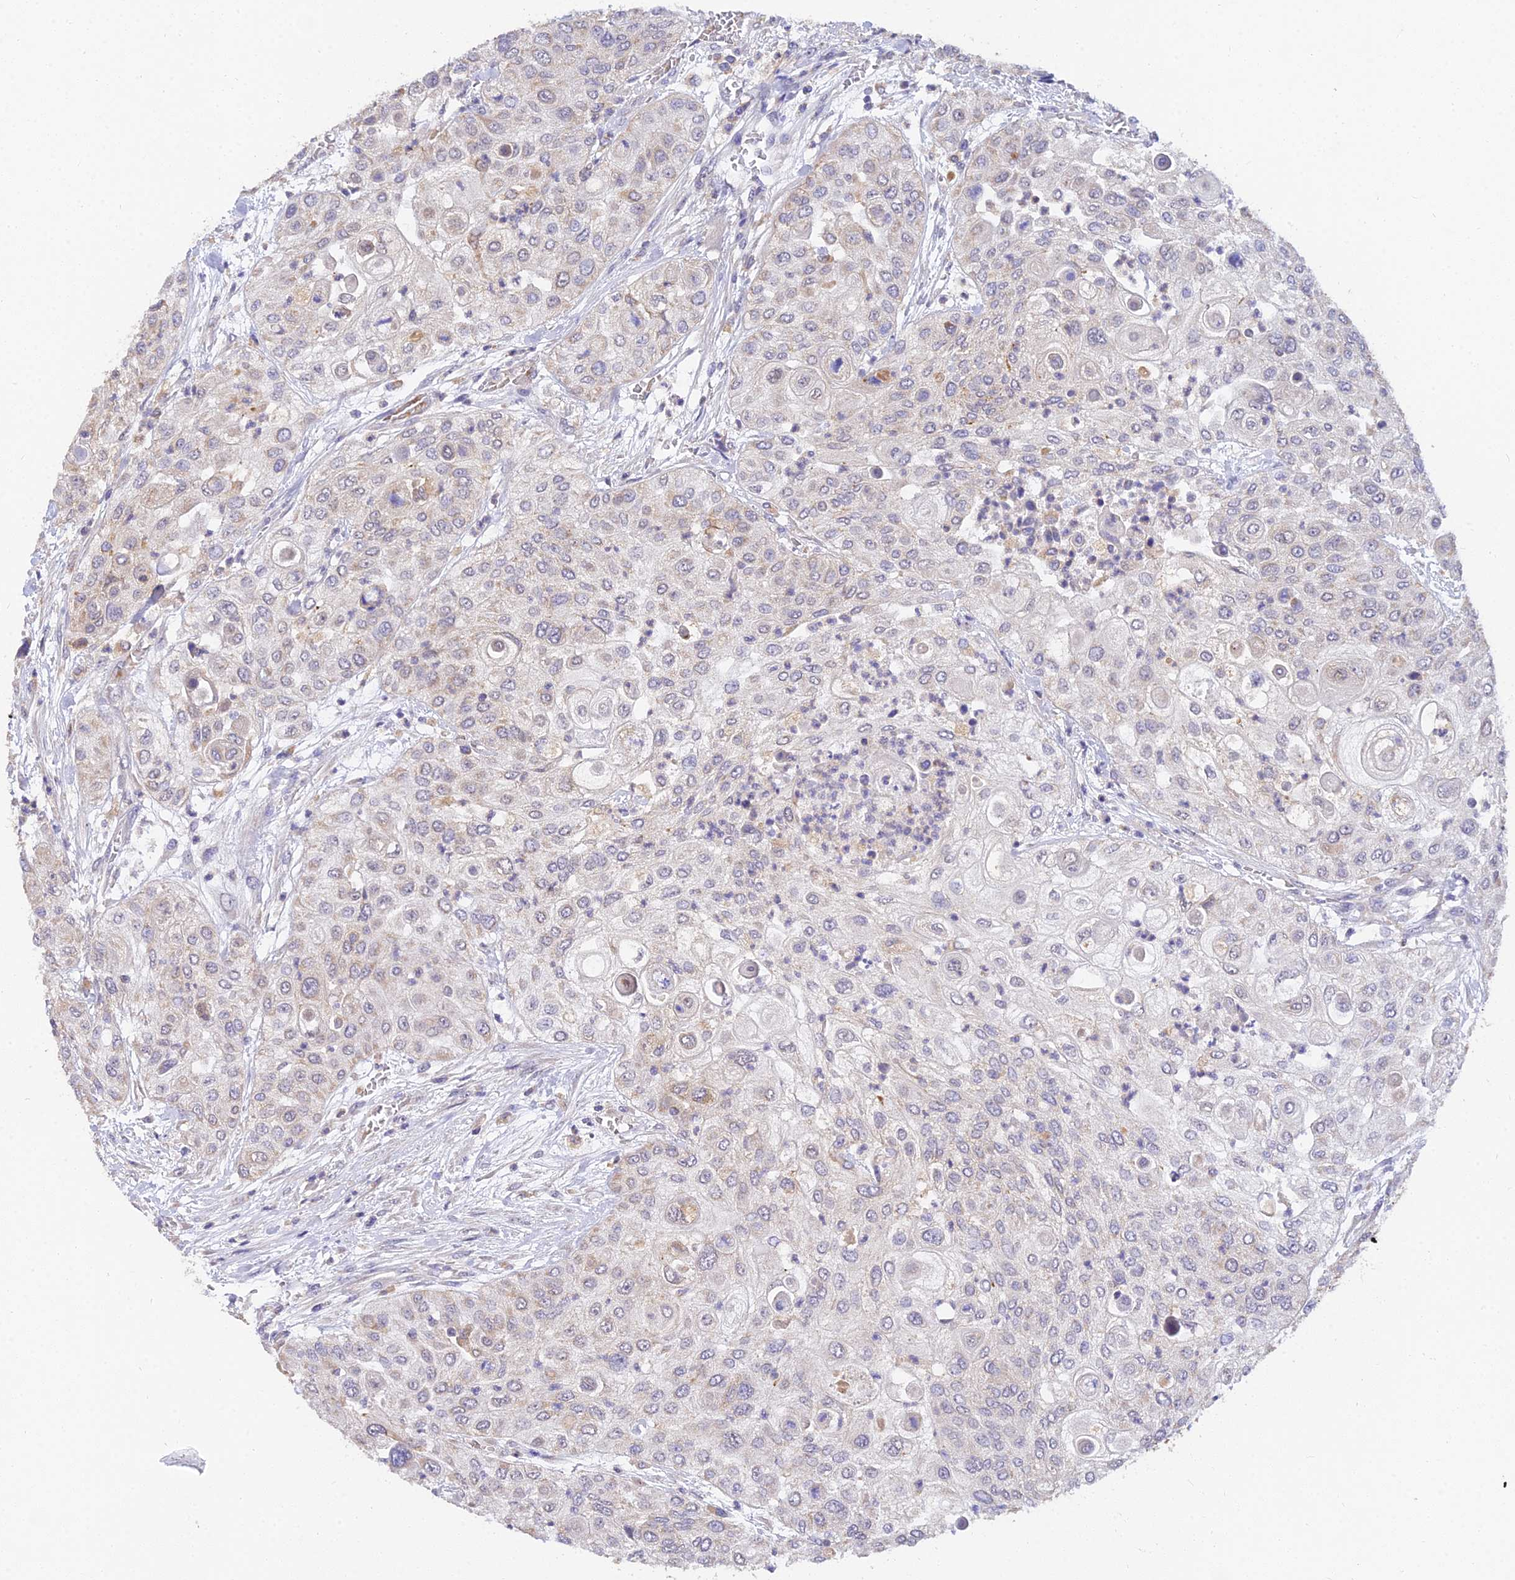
{"staining": {"intensity": "weak", "quantity": "<25%", "location": "cytoplasmic/membranous"}, "tissue": "urothelial cancer", "cell_type": "Tumor cells", "image_type": "cancer", "snomed": [{"axis": "morphology", "description": "Urothelial carcinoma, High grade"}, {"axis": "topography", "description": "Urinary bladder"}], "caption": "IHC of human urothelial cancer reveals no expression in tumor cells.", "gene": "ARL8B", "patient": {"sex": "female", "age": 79}}